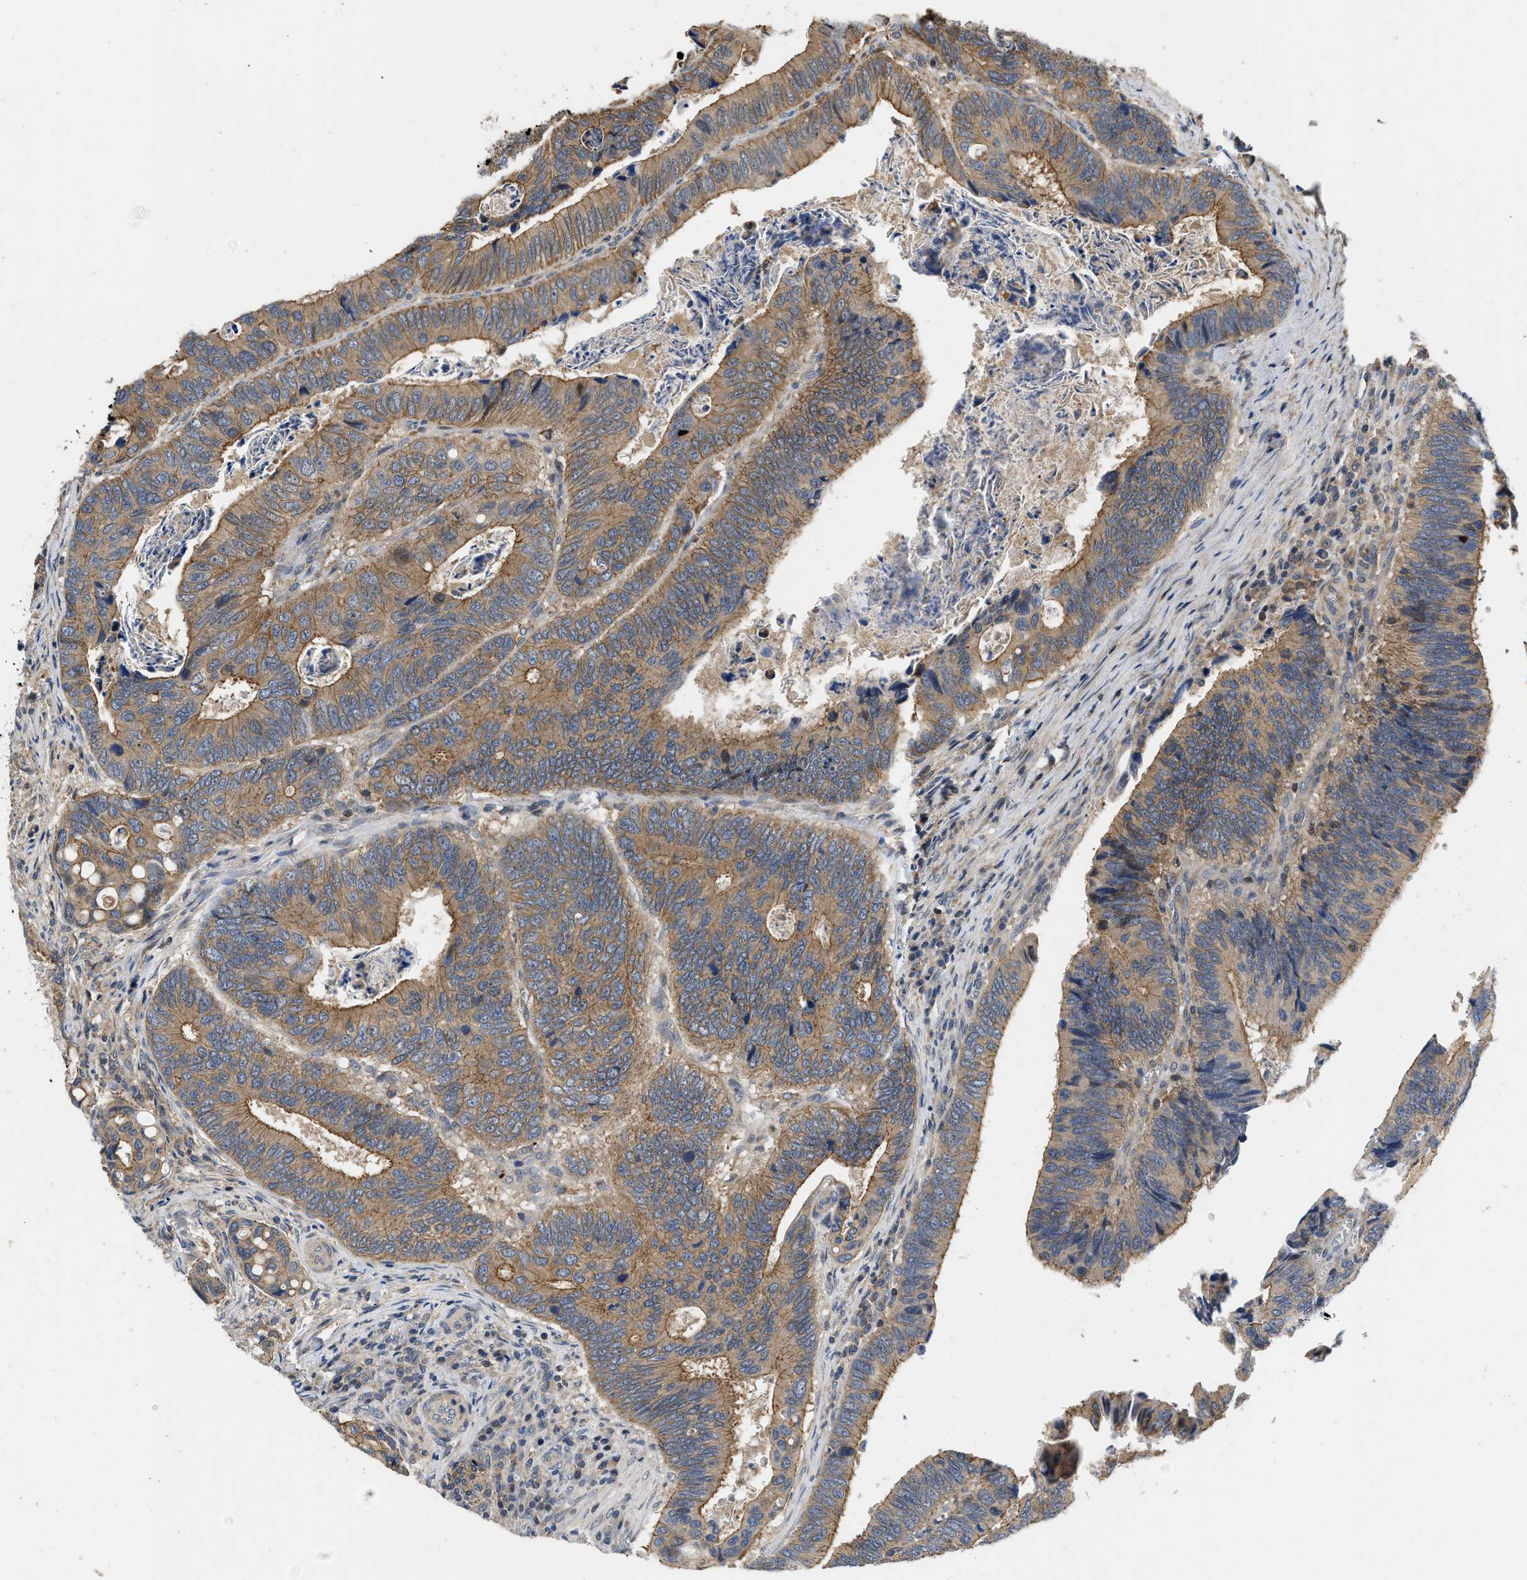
{"staining": {"intensity": "moderate", "quantity": ">75%", "location": "cytoplasmic/membranous"}, "tissue": "colorectal cancer", "cell_type": "Tumor cells", "image_type": "cancer", "snomed": [{"axis": "morphology", "description": "Inflammation, NOS"}, {"axis": "morphology", "description": "Adenocarcinoma, NOS"}, {"axis": "topography", "description": "Colon"}], "caption": "Brown immunohistochemical staining in colorectal cancer reveals moderate cytoplasmic/membranous positivity in approximately >75% of tumor cells.", "gene": "PRDM14", "patient": {"sex": "male", "age": 72}}